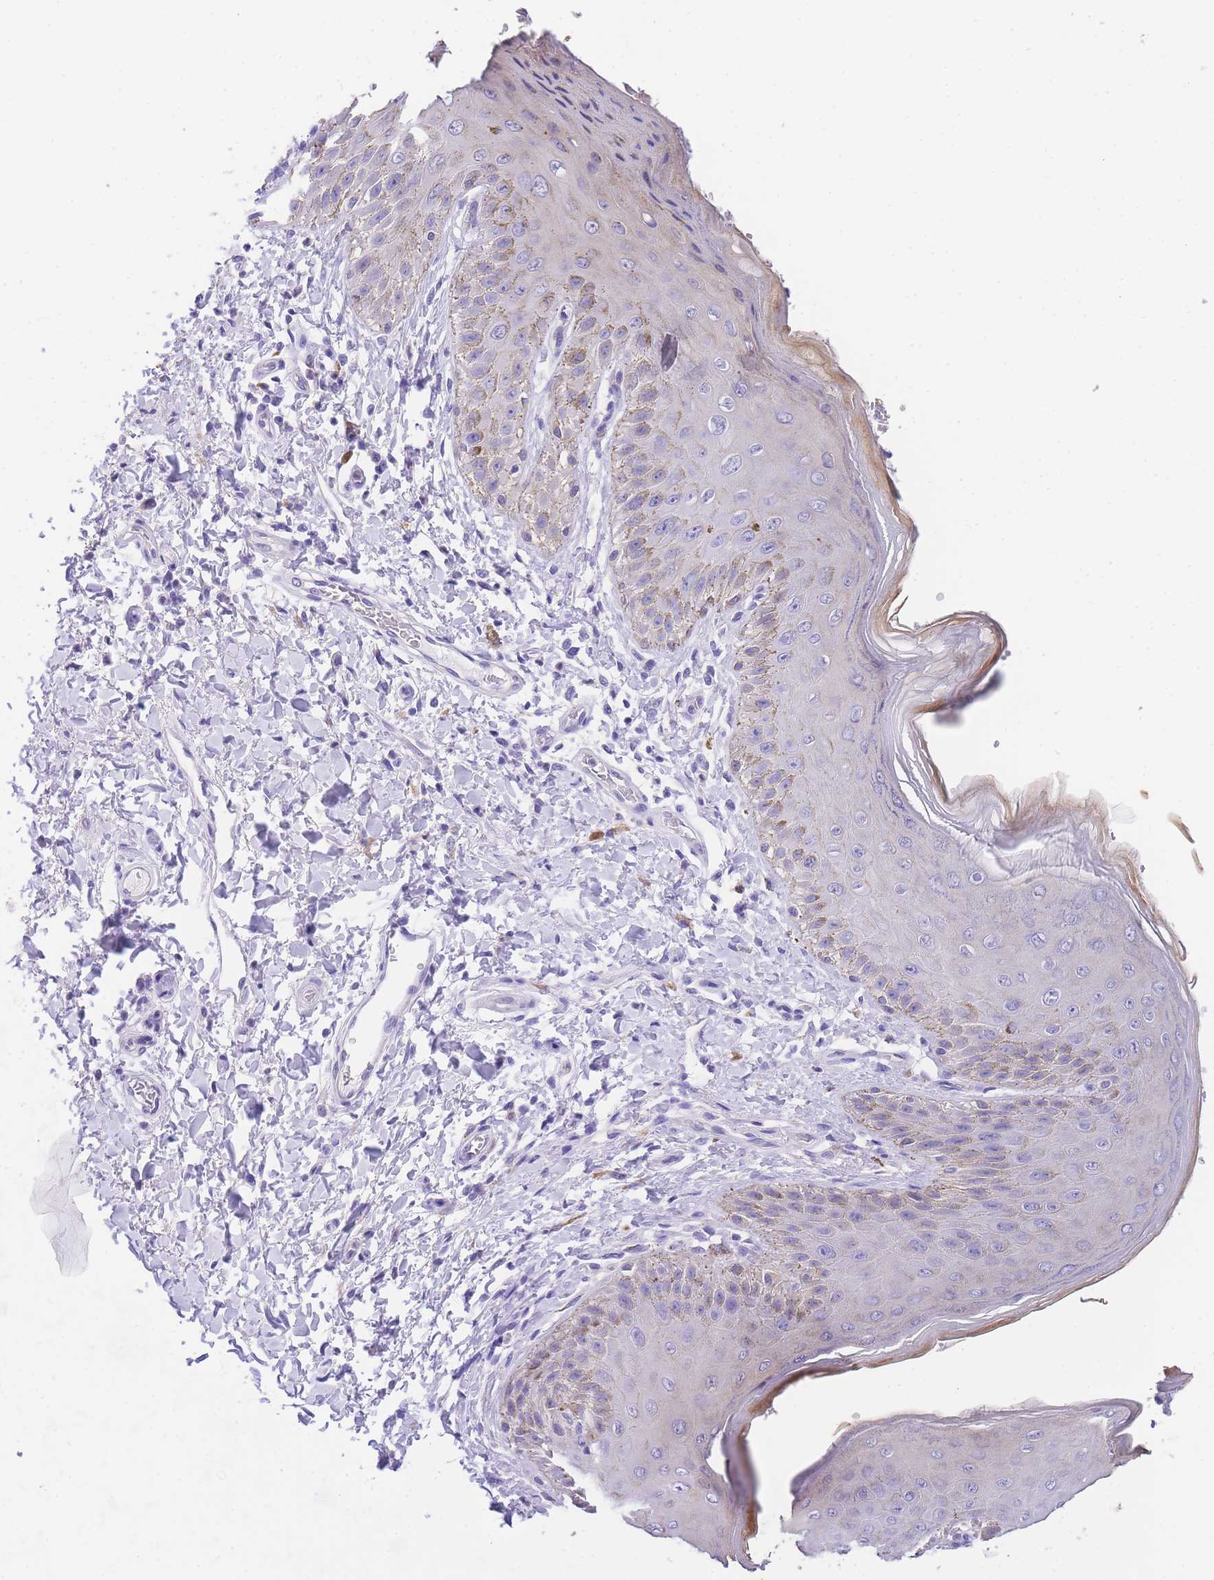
{"staining": {"intensity": "moderate", "quantity": "<25%", "location": "cytoplasmic/membranous,nuclear"}, "tissue": "skin", "cell_type": "Epidermal cells", "image_type": "normal", "snomed": [{"axis": "morphology", "description": "Normal tissue, NOS"}, {"axis": "topography", "description": "Anal"}], "caption": "Immunohistochemical staining of benign skin exhibits moderate cytoplasmic/membranous,nuclear protein expression in about <25% of epidermal cells.", "gene": "EPN2", "patient": {"sex": "male", "age": 44}}